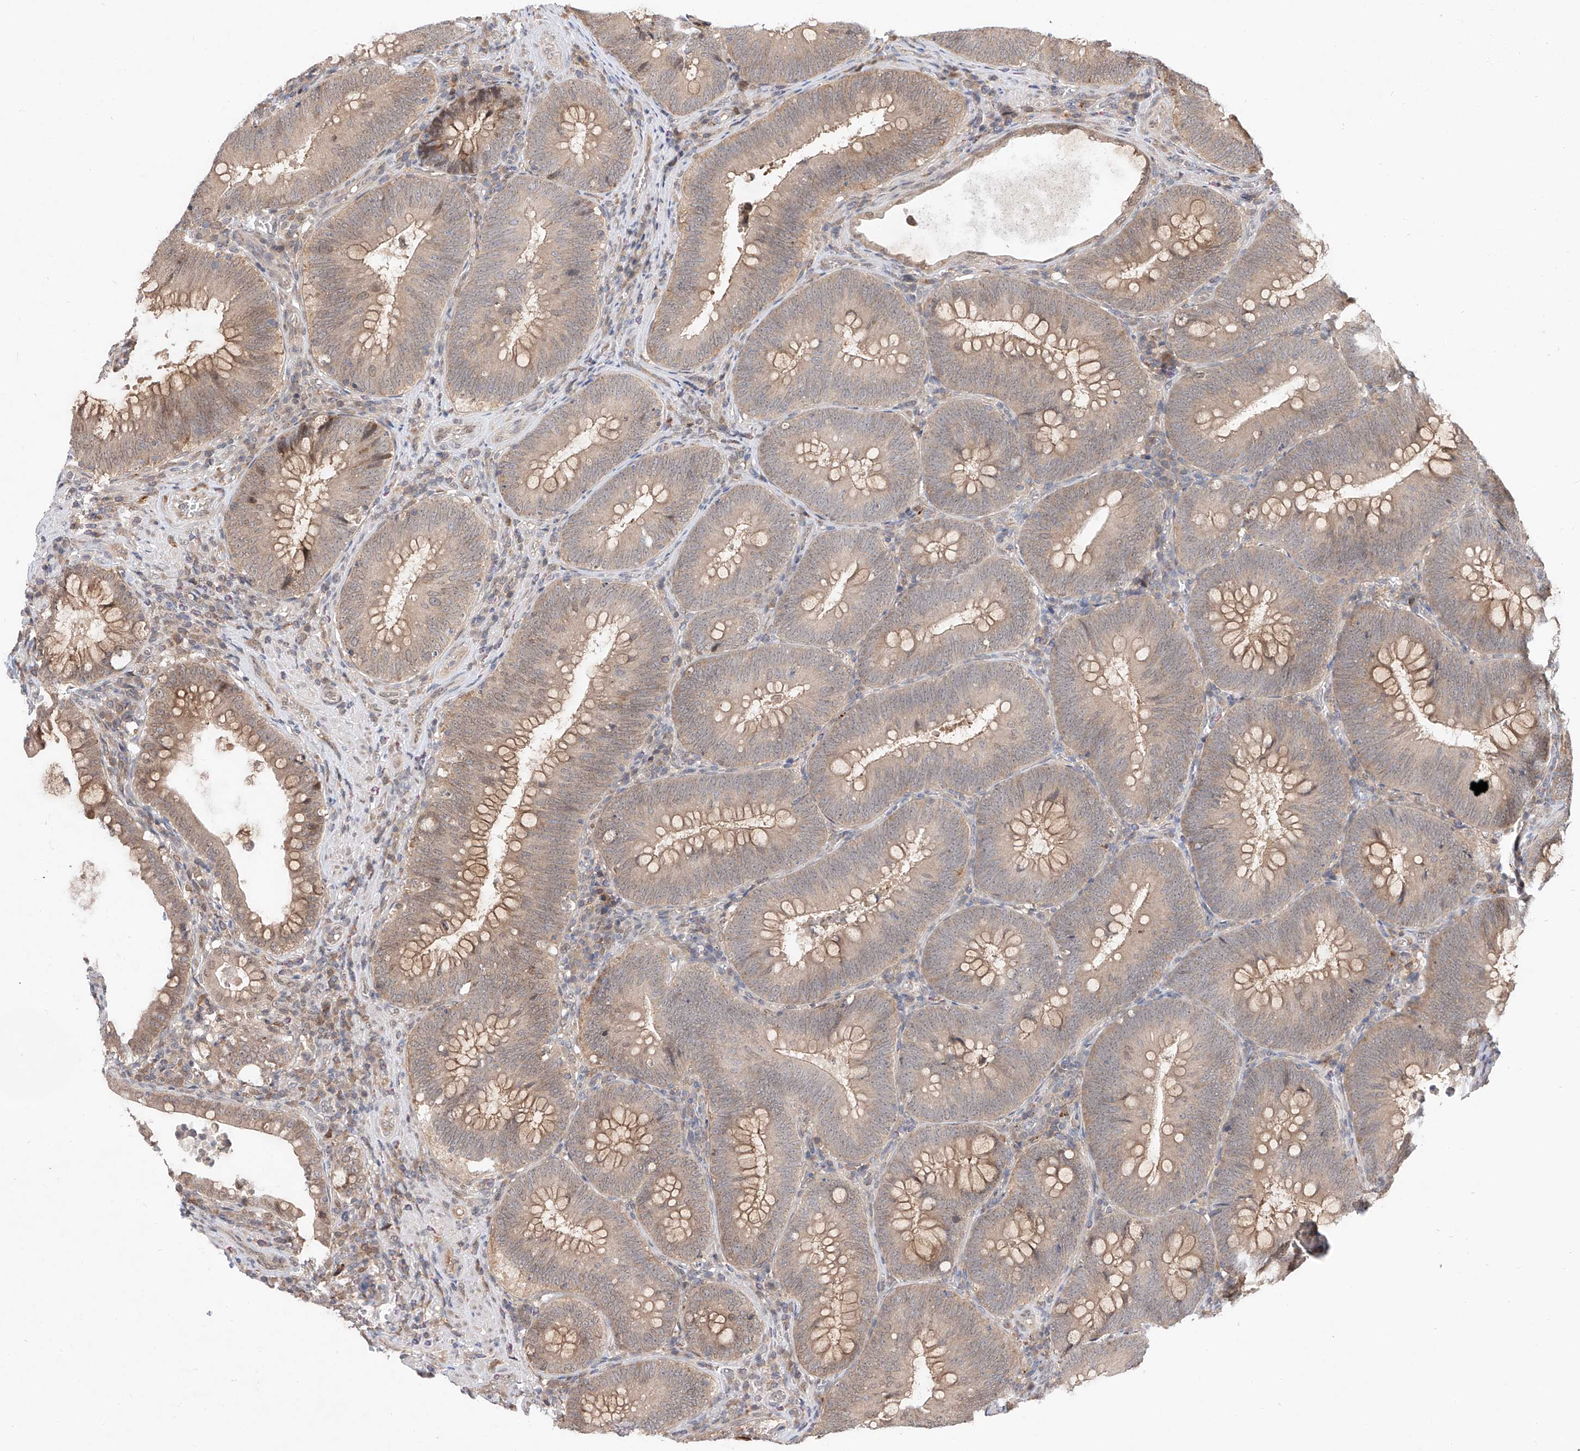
{"staining": {"intensity": "moderate", "quantity": "25%-75%", "location": "cytoplasmic/membranous"}, "tissue": "colorectal cancer", "cell_type": "Tumor cells", "image_type": "cancer", "snomed": [{"axis": "morphology", "description": "Normal tissue, NOS"}, {"axis": "topography", "description": "Colon"}], "caption": "Colorectal cancer stained with a brown dye shows moderate cytoplasmic/membranous positive staining in approximately 25%-75% of tumor cells.", "gene": "DIRAS3", "patient": {"sex": "female", "age": 82}}